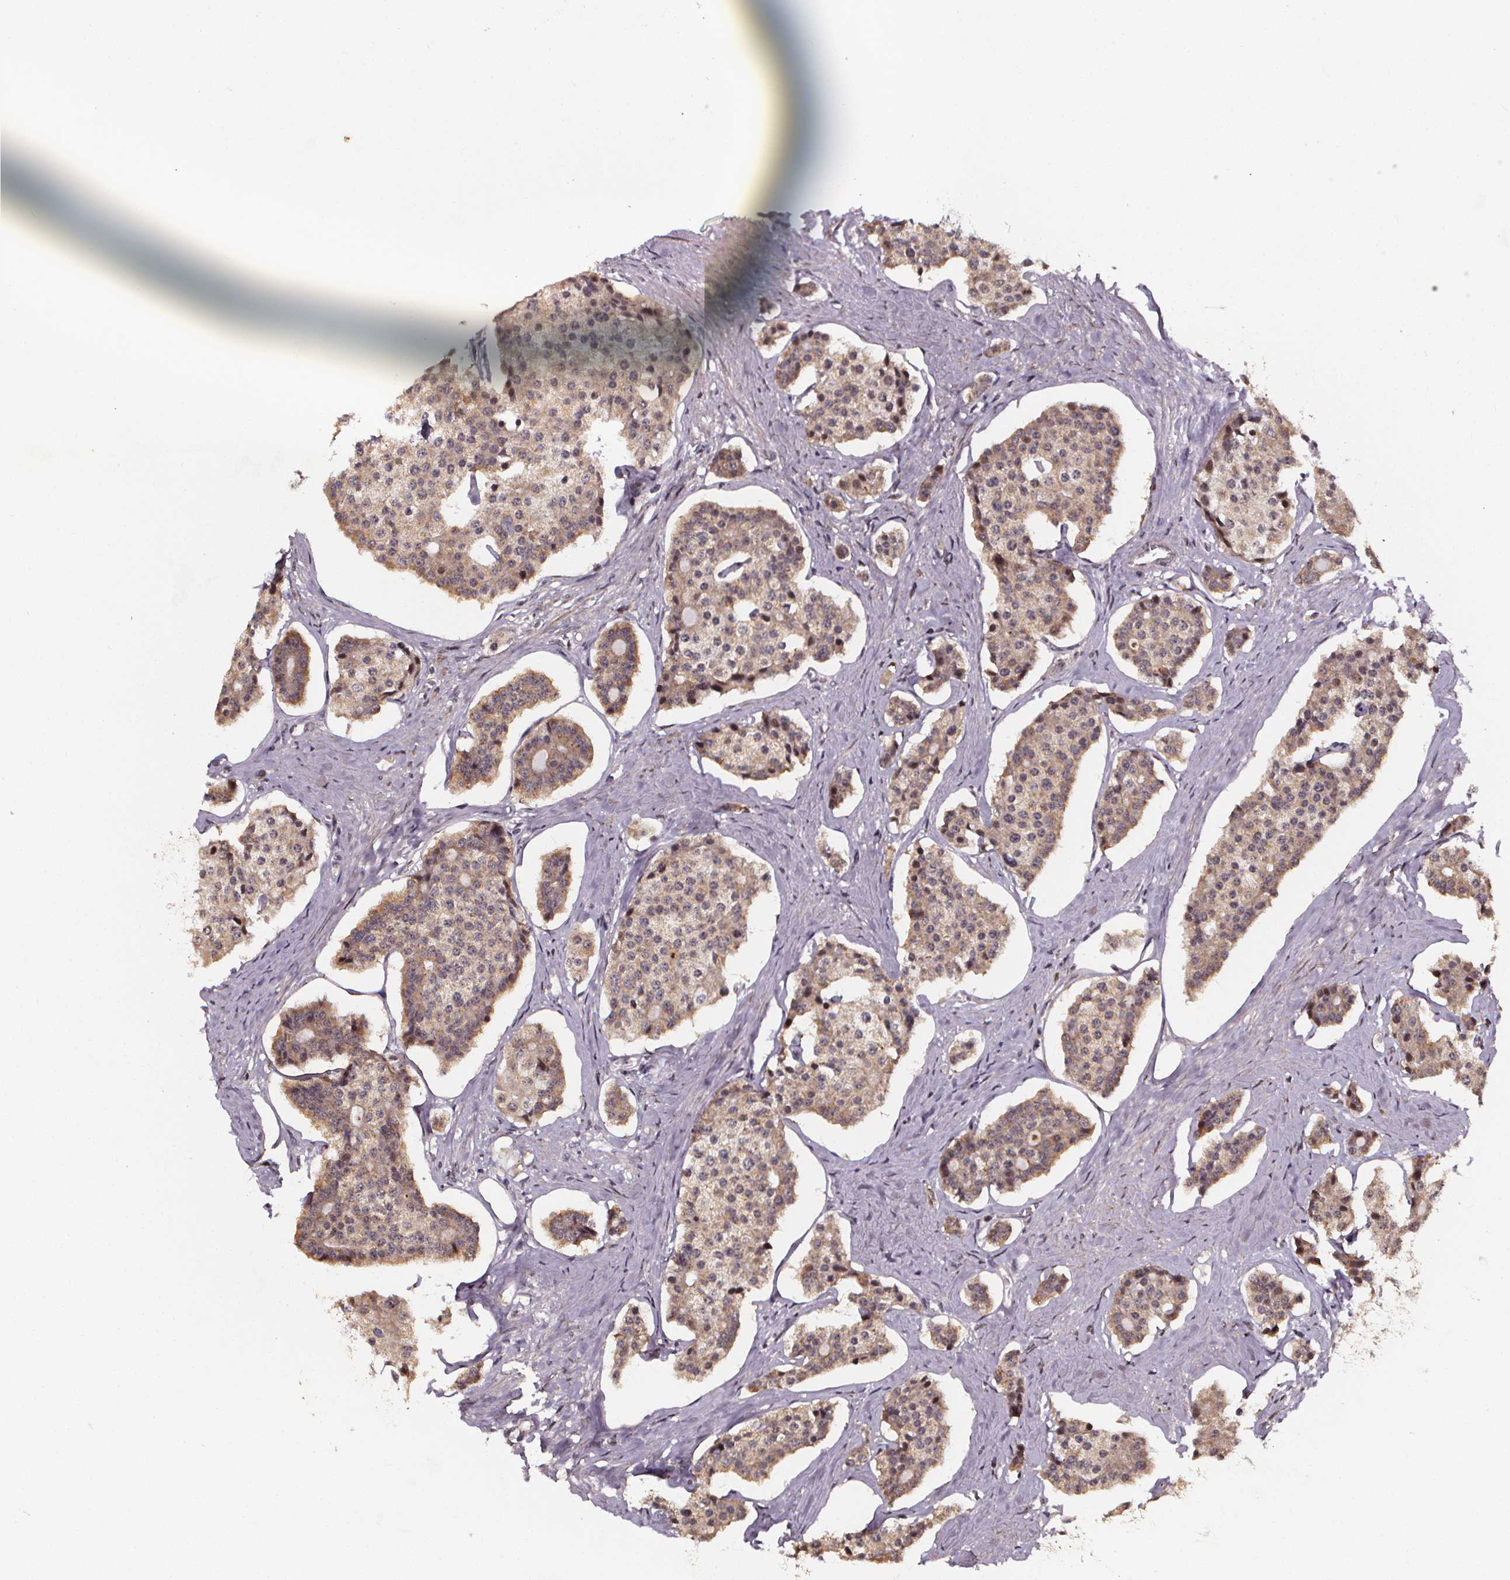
{"staining": {"intensity": "weak", "quantity": ">75%", "location": "cytoplasmic/membranous"}, "tissue": "carcinoid", "cell_type": "Tumor cells", "image_type": "cancer", "snomed": [{"axis": "morphology", "description": "Carcinoid, malignant, NOS"}, {"axis": "topography", "description": "Small intestine"}], "caption": "Protein analysis of carcinoid tissue demonstrates weak cytoplasmic/membranous expression in approximately >75% of tumor cells.", "gene": "DDIT3", "patient": {"sex": "female", "age": 65}}